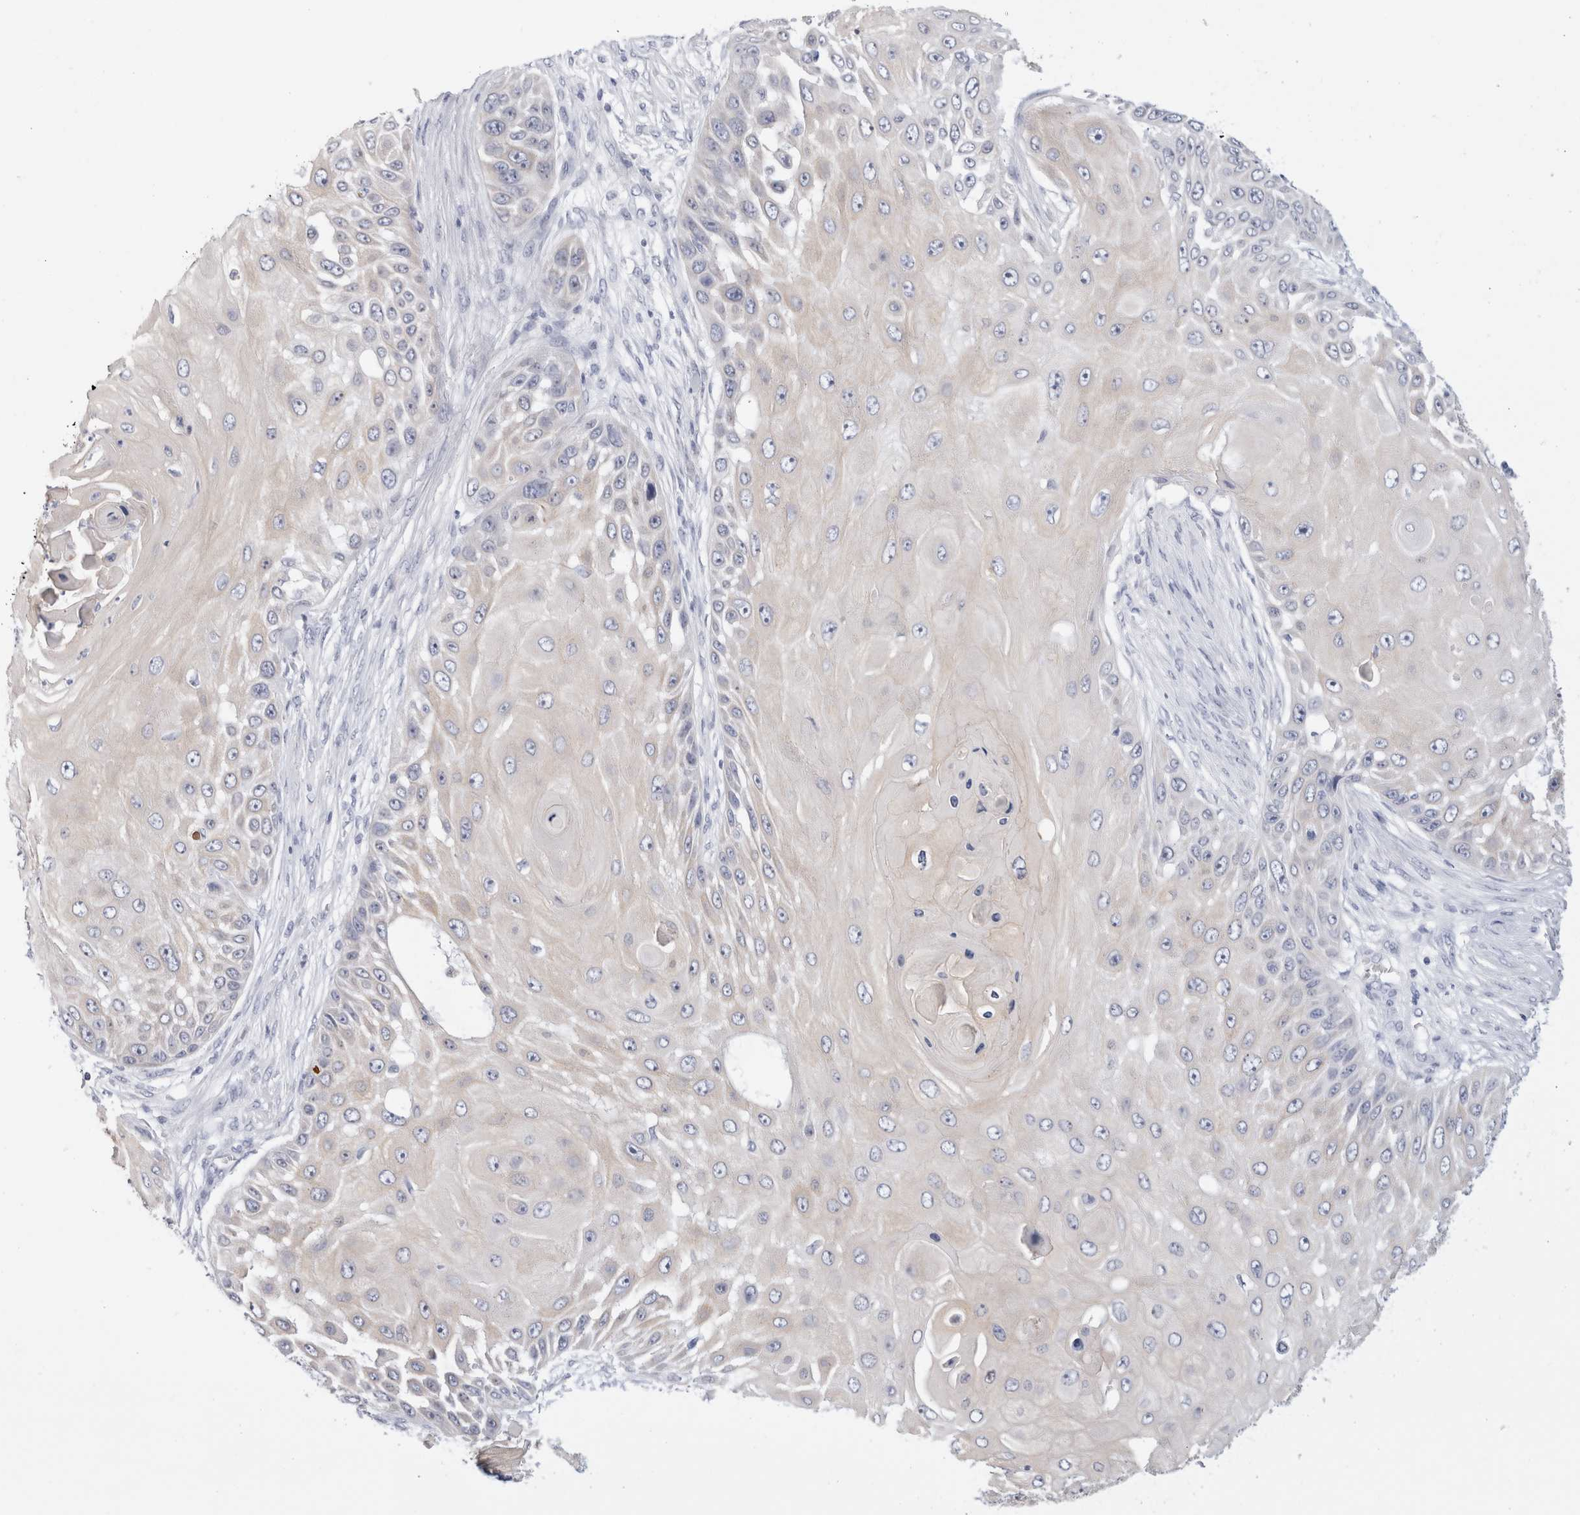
{"staining": {"intensity": "weak", "quantity": "<25%", "location": "cytoplasmic/membranous"}, "tissue": "skin cancer", "cell_type": "Tumor cells", "image_type": "cancer", "snomed": [{"axis": "morphology", "description": "Squamous cell carcinoma, NOS"}, {"axis": "topography", "description": "Skin"}], "caption": "IHC of human skin cancer (squamous cell carcinoma) demonstrates no staining in tumor cells. (Immunohistochemistry, brightfield microscopy, high magnification).", "gene": "MUC15", "patient": {"sex": "female", "age": 44}}